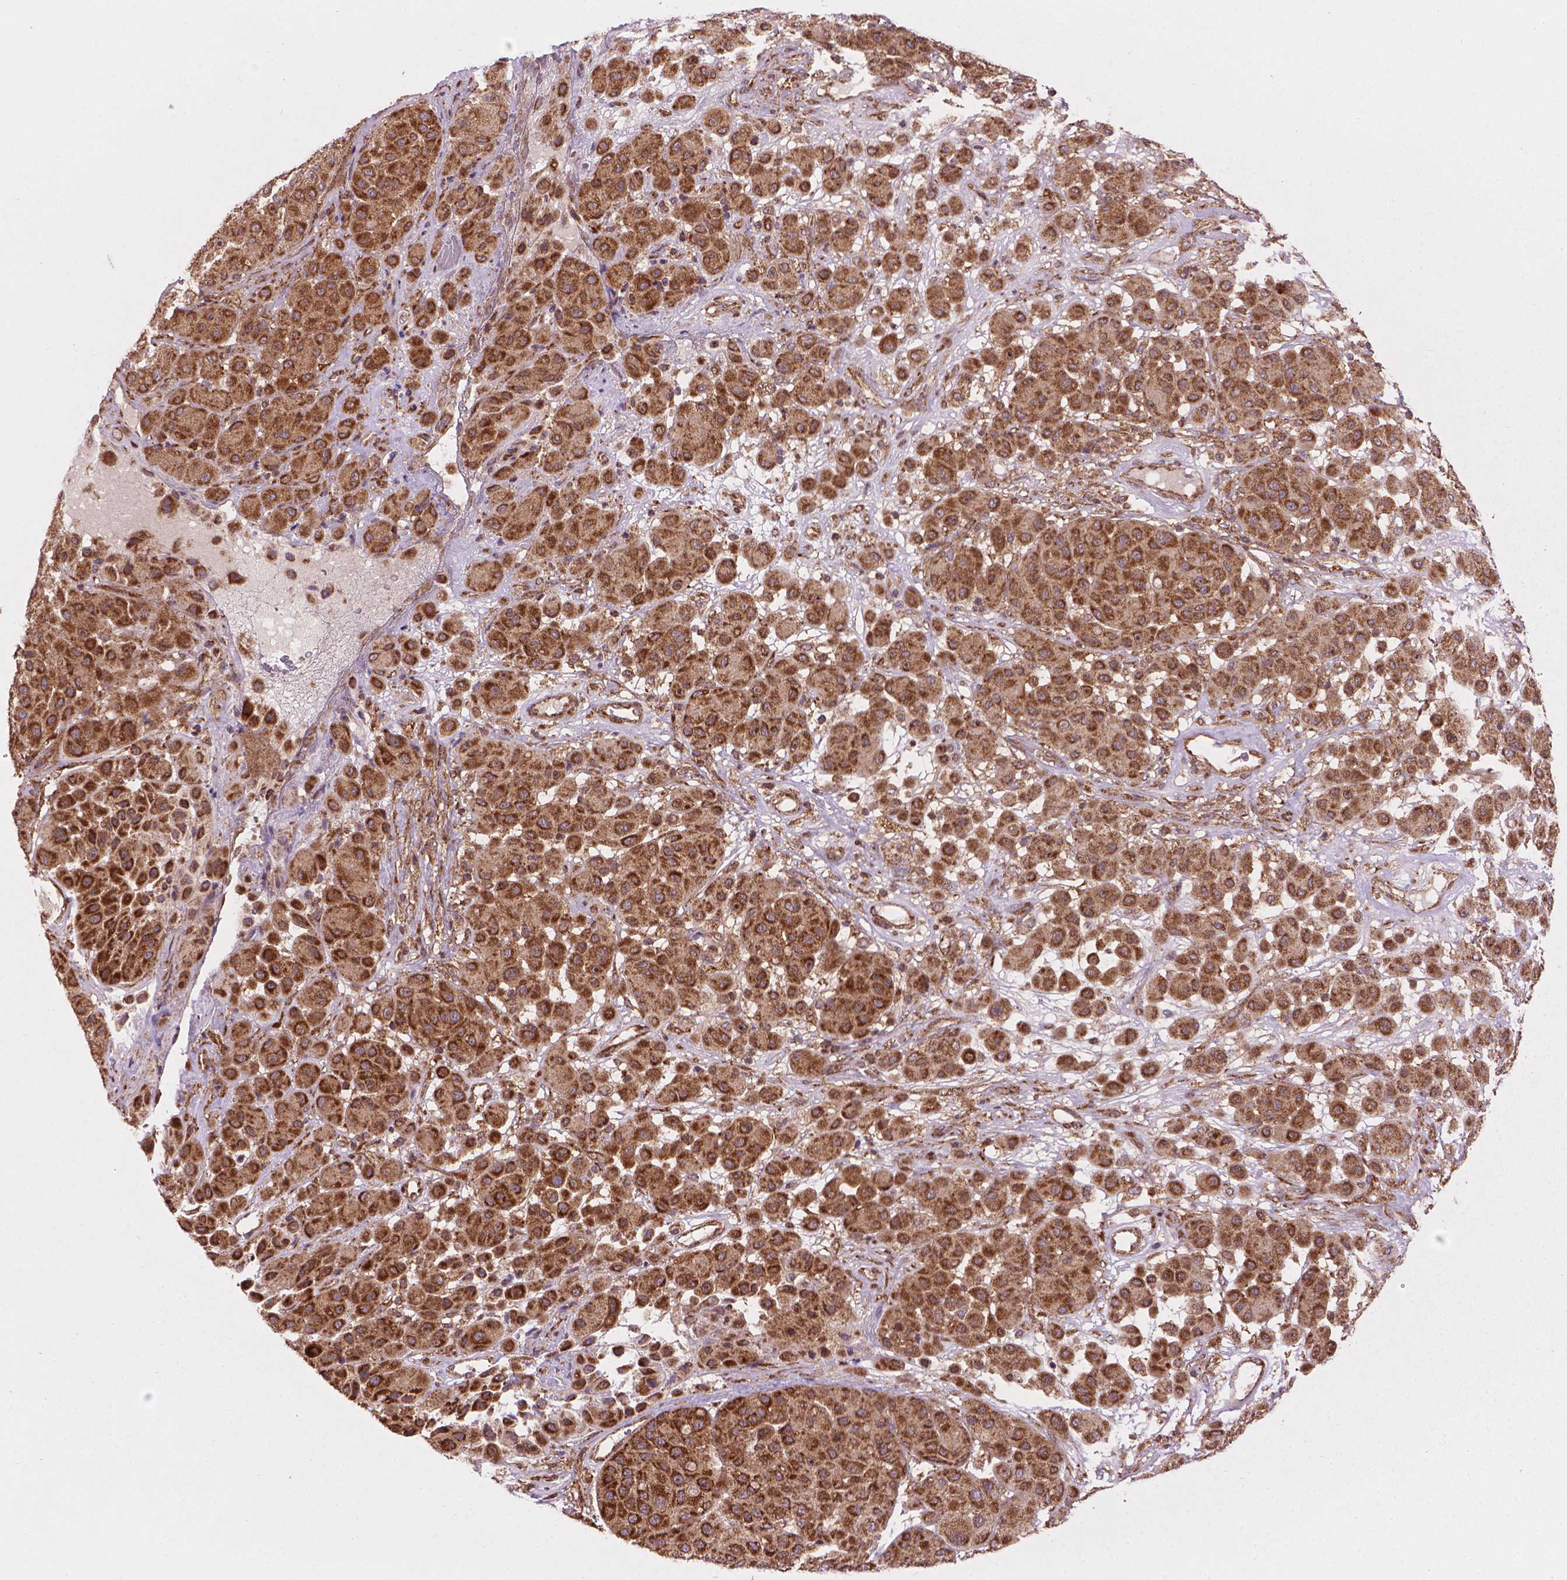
{"staining": {"intensity": "moderate", "quantity": ">75%", "location": "cytoplasmic/membranous"}, "tissue": "melanoma", "cell_type": "Tumor cells", "image_type": "cancer", "snomed": [{"axis": "morphology", "description": "Malignant melanoma, Metastatic site"}, {"axis": "topography", "description": "Smooth muscle"}], "caption": "A high-resolution micrograph shows immunohistochemistry (IHC) staining of malignant melanoma (metastatic site), which exhibits moderate cytoplasmic/membranous staining in approximately >75% of tumor cells.", "gene": "VARS2", "patient": {"sex": "male", "age": 41}}